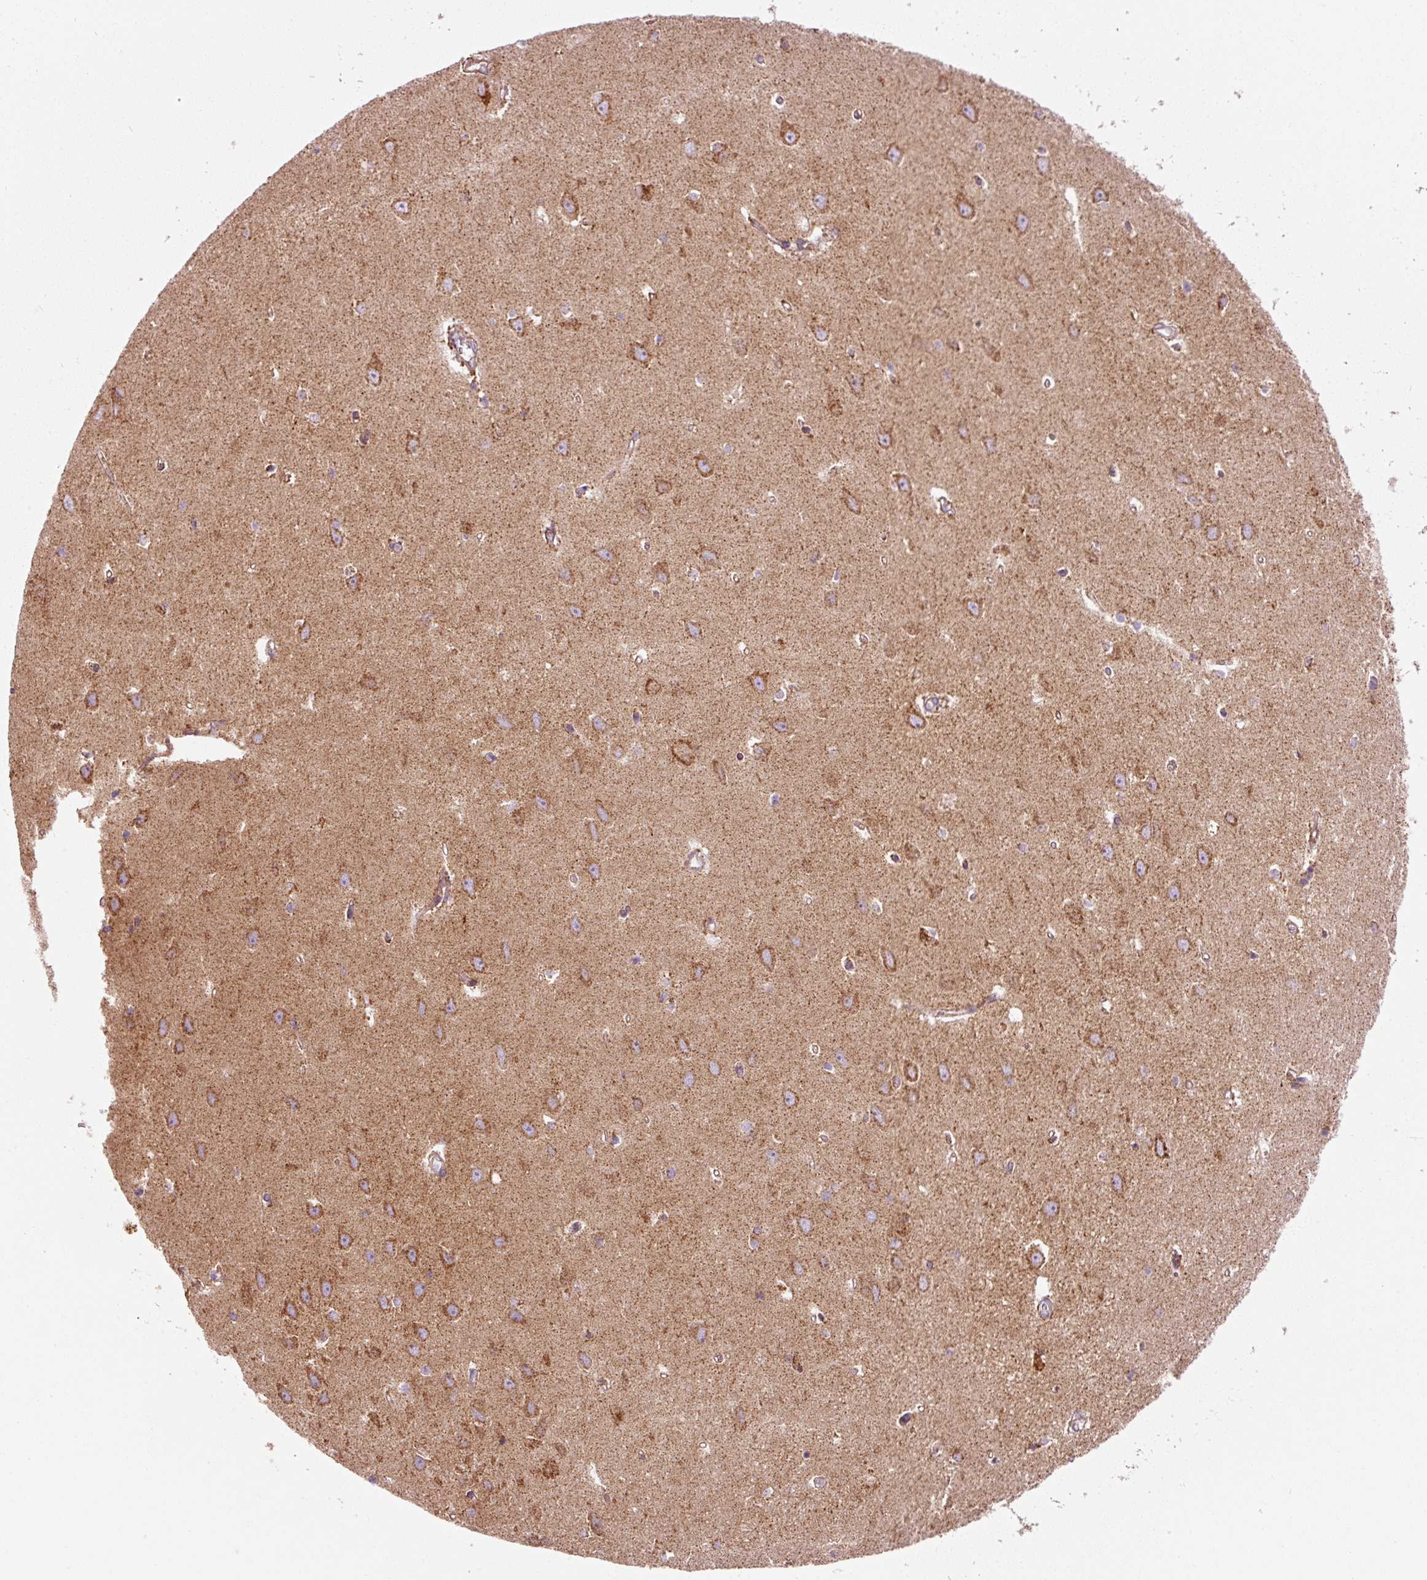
{"staining": {"intensity": "moderate", "quantity": "25%-75%", "location": "cytoplasmic/membranous"}, "tissue": "hippocampus", "cell_type": "Glial cells", "image_type": "normal", "snomed": [{"axis": "morphology", "description": "Normal tissue, NOS"}, {"axis": "topography", "description": "Hippocampus"}], "caption": "Immunohistochemistry (IHC) photomicrograph of unremarkable hippocampus stained for a protein (brown), which displays medium levels of moderate cytoplasmic/membranous staining in about 25%-75% of glial cells.", "gene": "NDUFB4", "patient": {"sex": "female", "age": 64}}